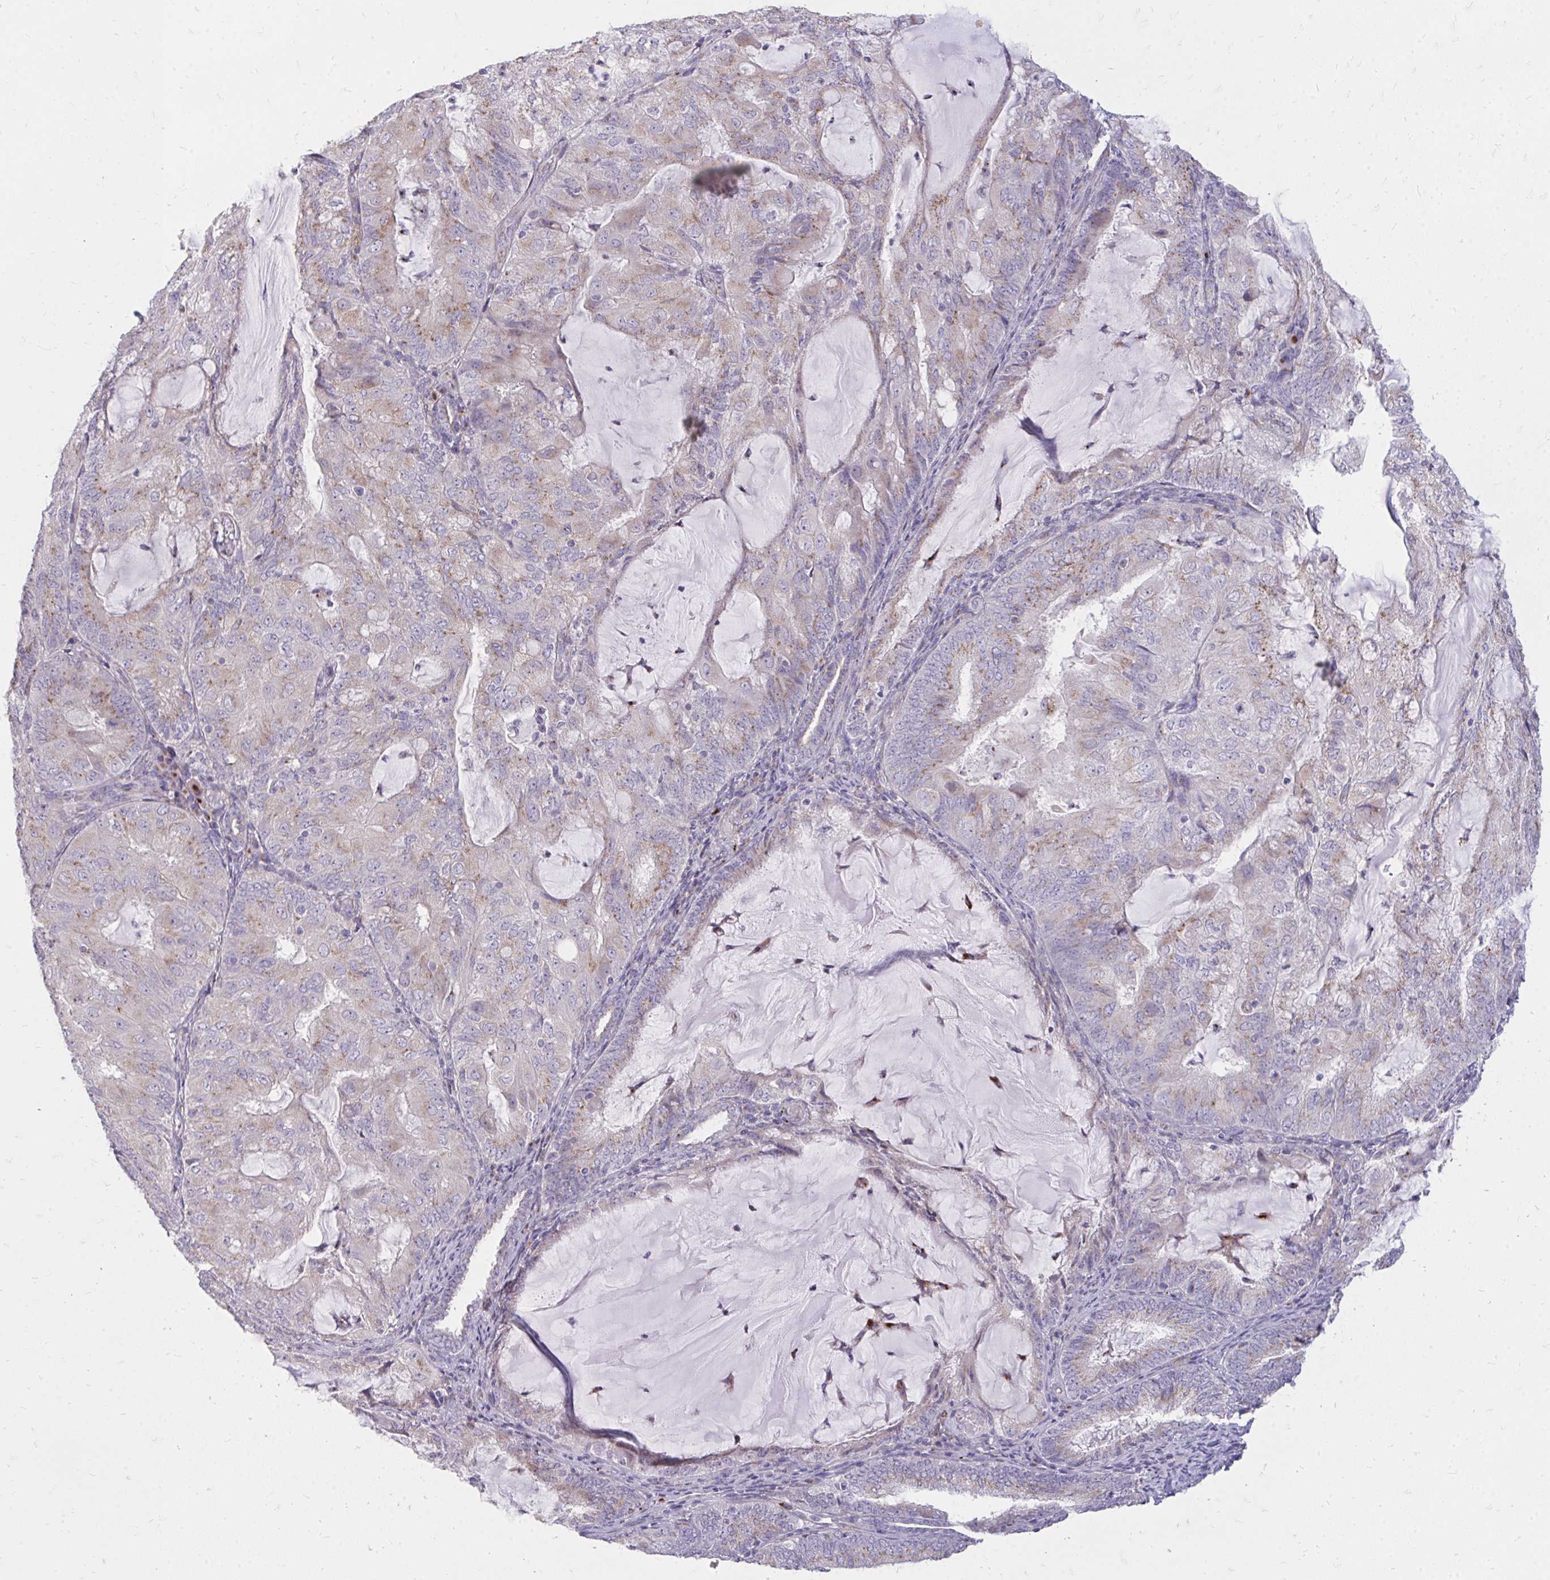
{"staining": {"intensity": "weak", "quantity": "25%-75%", "location": "cytoplasmic/membranous"}, "tissue": "endometrial cancer", "cell_type": "Tumor cells", "image_type": "cancer", "snomed": [{"axis": "morphology", "description": "Adenocarcinoma, NOS"}, {"axis": "topography", "description": "Endometrium"}], "caption": "High-magnification brightfield microscopy of endometrial cancer stained with DAB (brown) and counterstained with hematoxylin (blue). tumor cells exhibit weak cytoplasmic/membranous staining is present in approximately25%-75% of cells. The staining was performed using DAB to visualize the protein expression in brown, while the nuclei were stained in blue with hematoxylin (Magnification: 20x).", "gene": "RAB6B", "patient": {"sex": "female", "age": 81}}